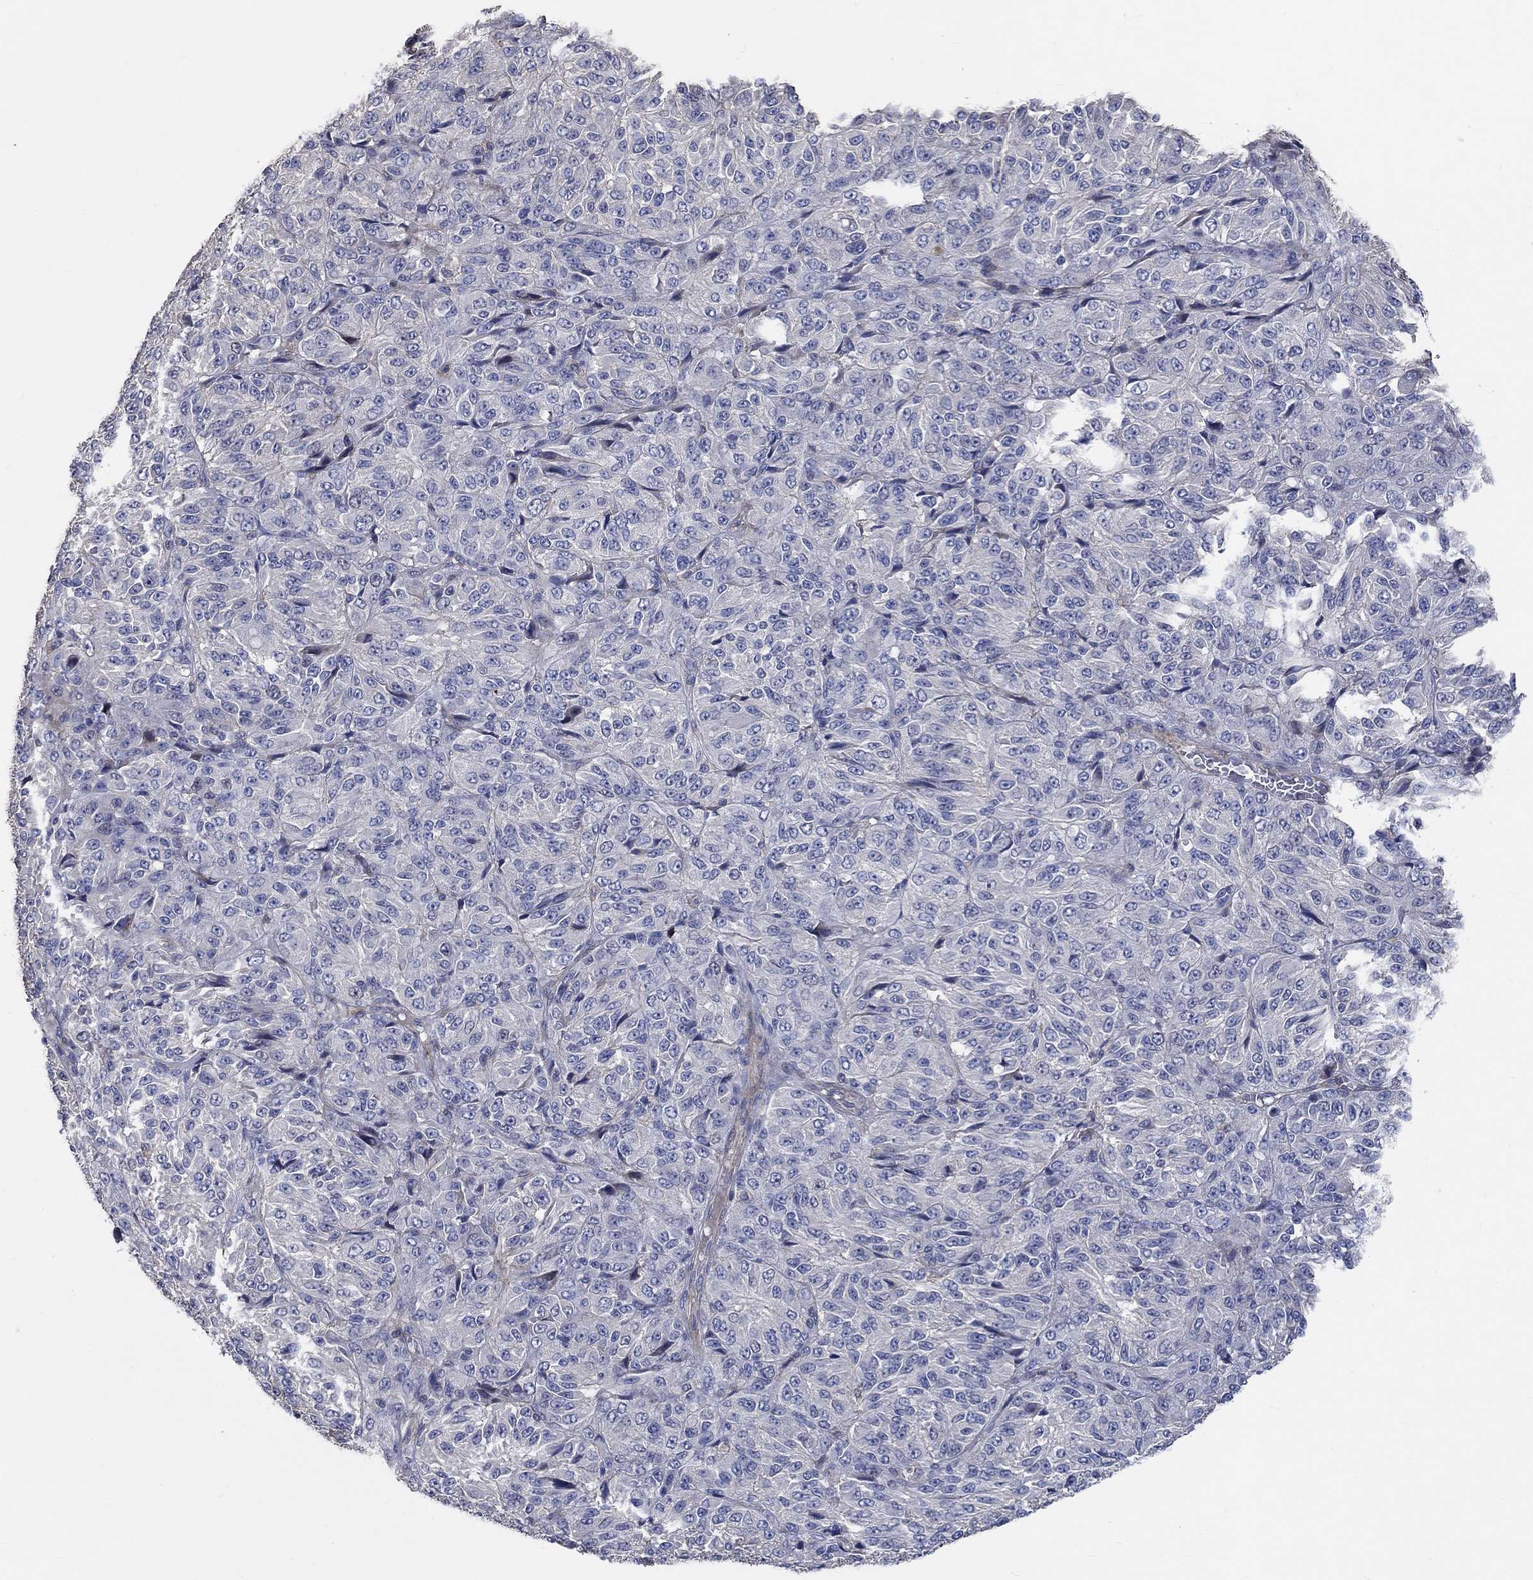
{"staining": {"intensity": "negative", "quantity": "none", "location": "none"}, "tissue": "melanoma", "cell_type": "Tumor cells", "image_type": "cancer", "snomed": [{"axis": "morphology", "description": "Malignant melanoma, Metastatic site"}, {"axis": "topography", "description": "Brain"}], "caption": "DAB immunohistochemical staining of melanoma demonstrates no significant expression in tumor cells. (Stains: DAB (3,3'-diaminobenzidine) IHC with hematoxylin counter stain, Microscopy: brightfield microscopy at high magnification).", "gene": "TNFAIP8L3", "patient": {"sex": "female", "age": 56}}